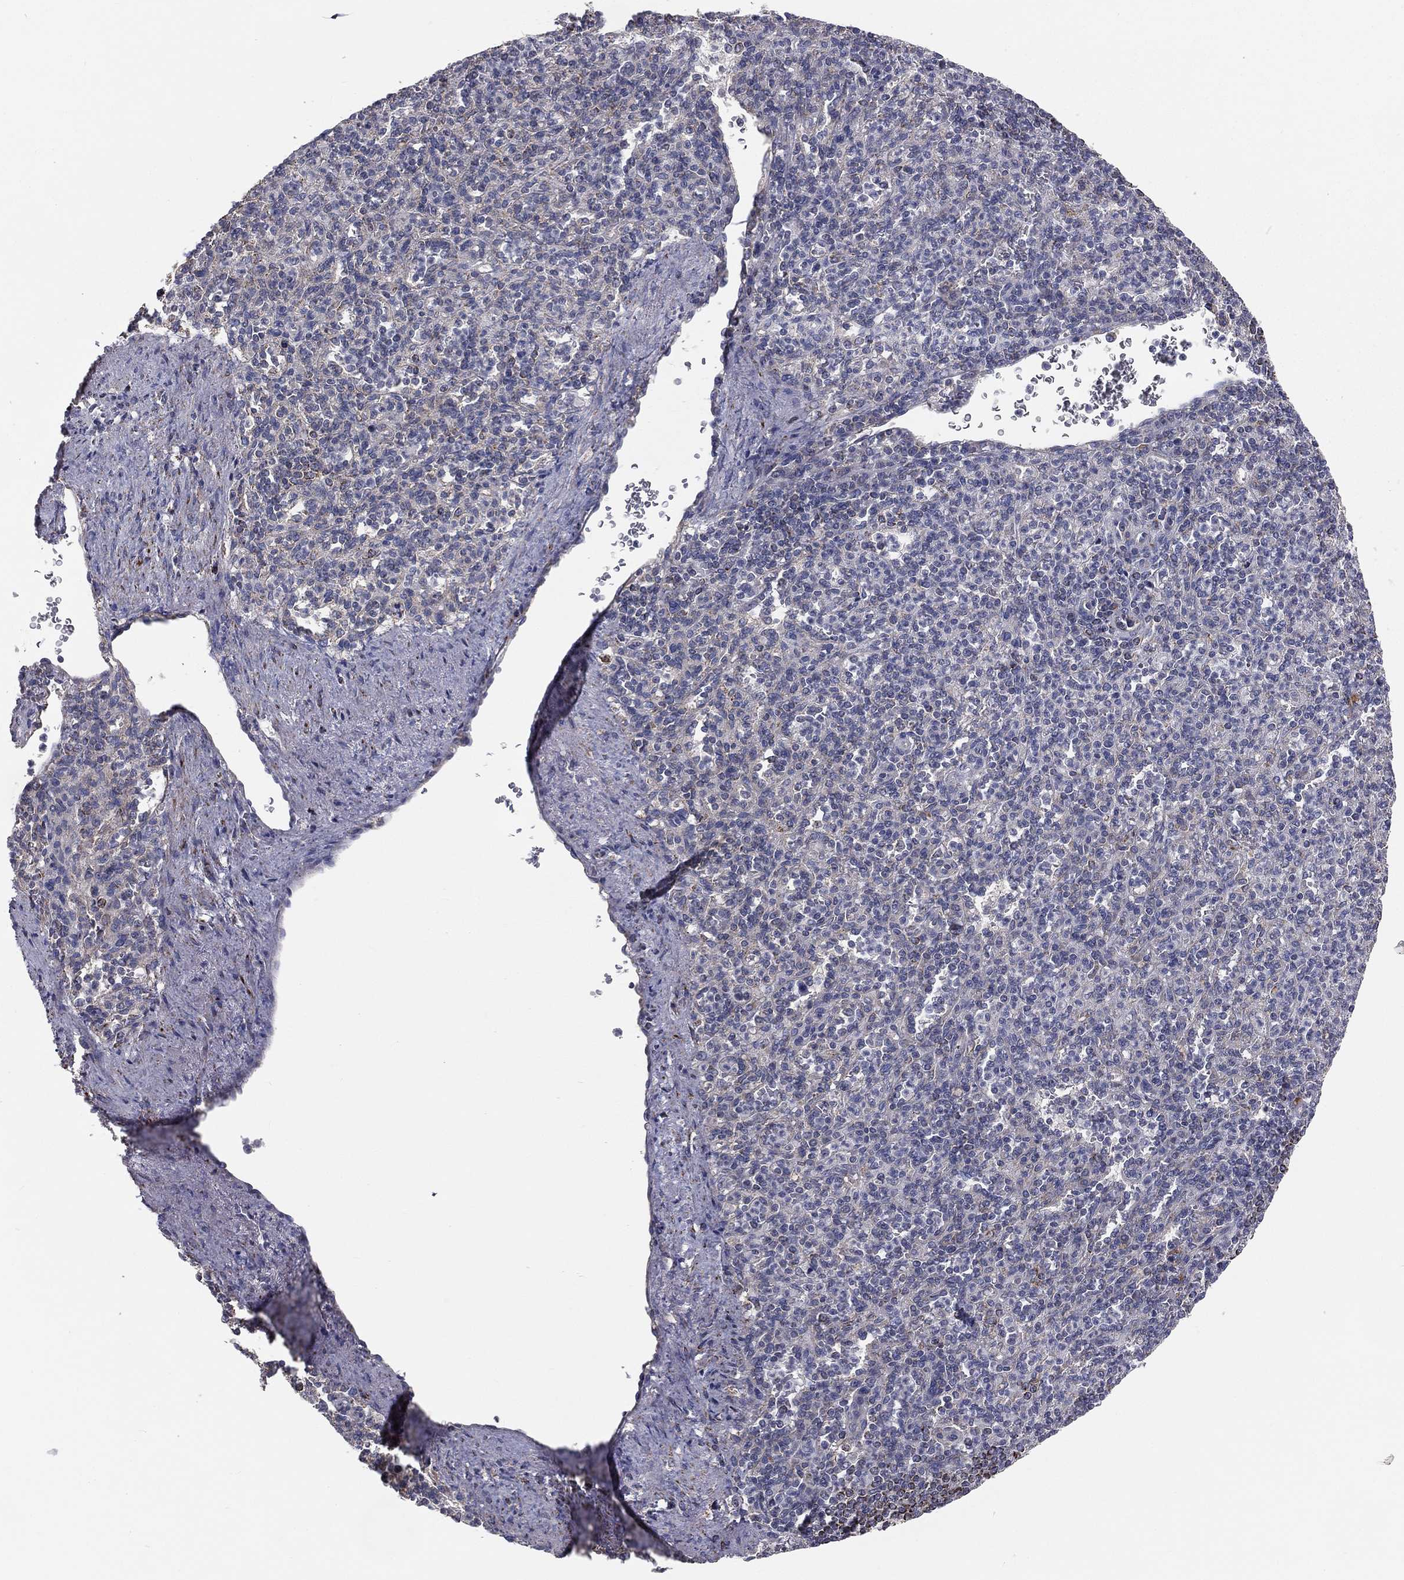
{"staining": {"intensity": "negative", "quantity": "none", "location": "none"}, "tissue": "spleen", "cell_type": "Cells in red pulp", "image_type": "normal", "snomed": [{"axis": "morphology", "description": "Normal tissue, NOS"}, {"axis": "topography", "description": "Spleen"}], "caption": "Cells in red pulp are negative for brown protein staining in normal spleen. Nuclei are stained in blue.", "gene": "HADH", "patient": {"sex": "female", "age": 74}}